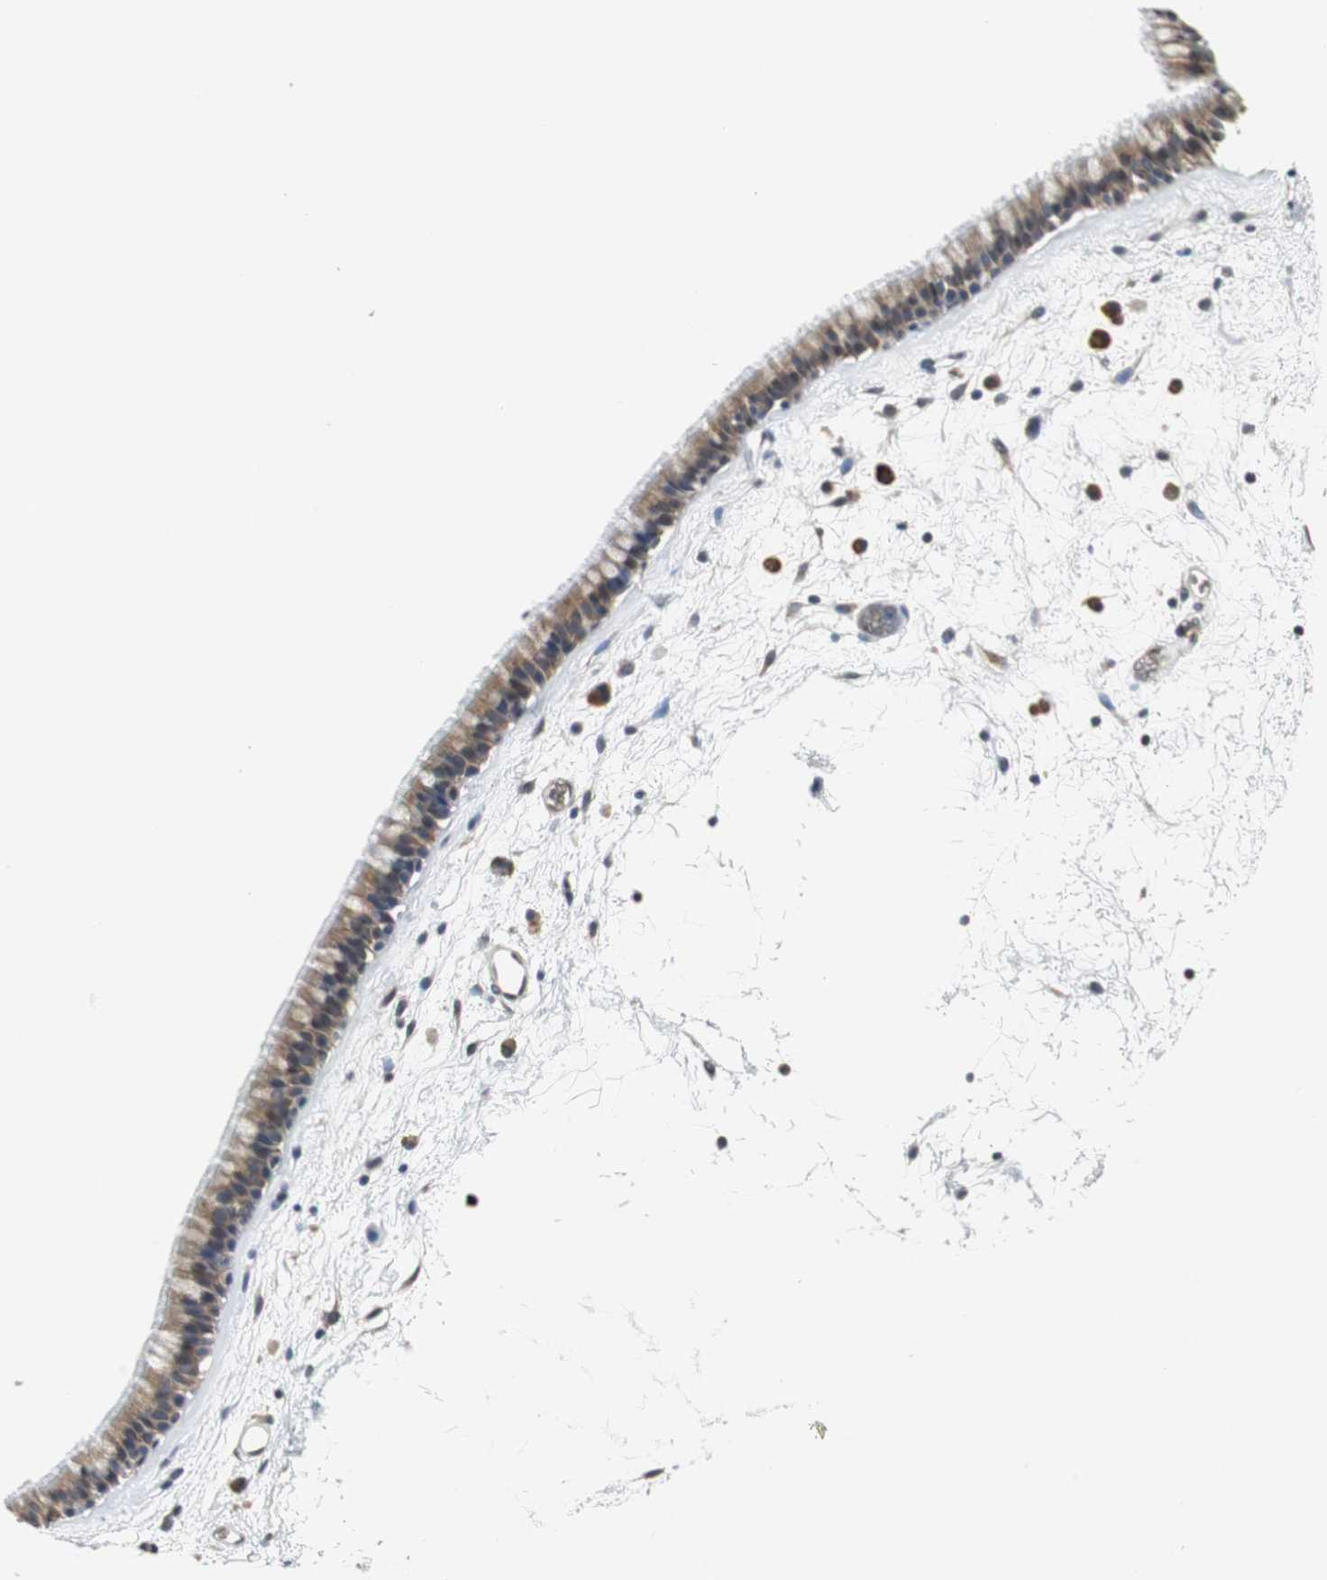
{"staining": {"intensity": "moderate", "quantity": ">75%", "location": "cytoplasmic/membranous"}, "tissue": "nasopharynx", "cell_type": "Respiratory epithelial cells", "image_type": "normal", "snomed": [{"axis": "morphology", "description": "Normal tissue, NOS"}, {"axis": "morphology", "description": "Inflammation, NOS"}, {"axis": "topography", "description": "Nasopharynx"}], "caption": "Moderate cytoplasmic/membranous protein positivity is seen in approximately >75% of respiratory epithelial cells in nasopharynx. (Stains: DAB (3,3'-diaminobenzidine) in brown, nuclei in blue, Microscopy: brightfield microscopy at high magnification).", "gene": "CCT5", "patient": {"sex": "male", "age": 48}}